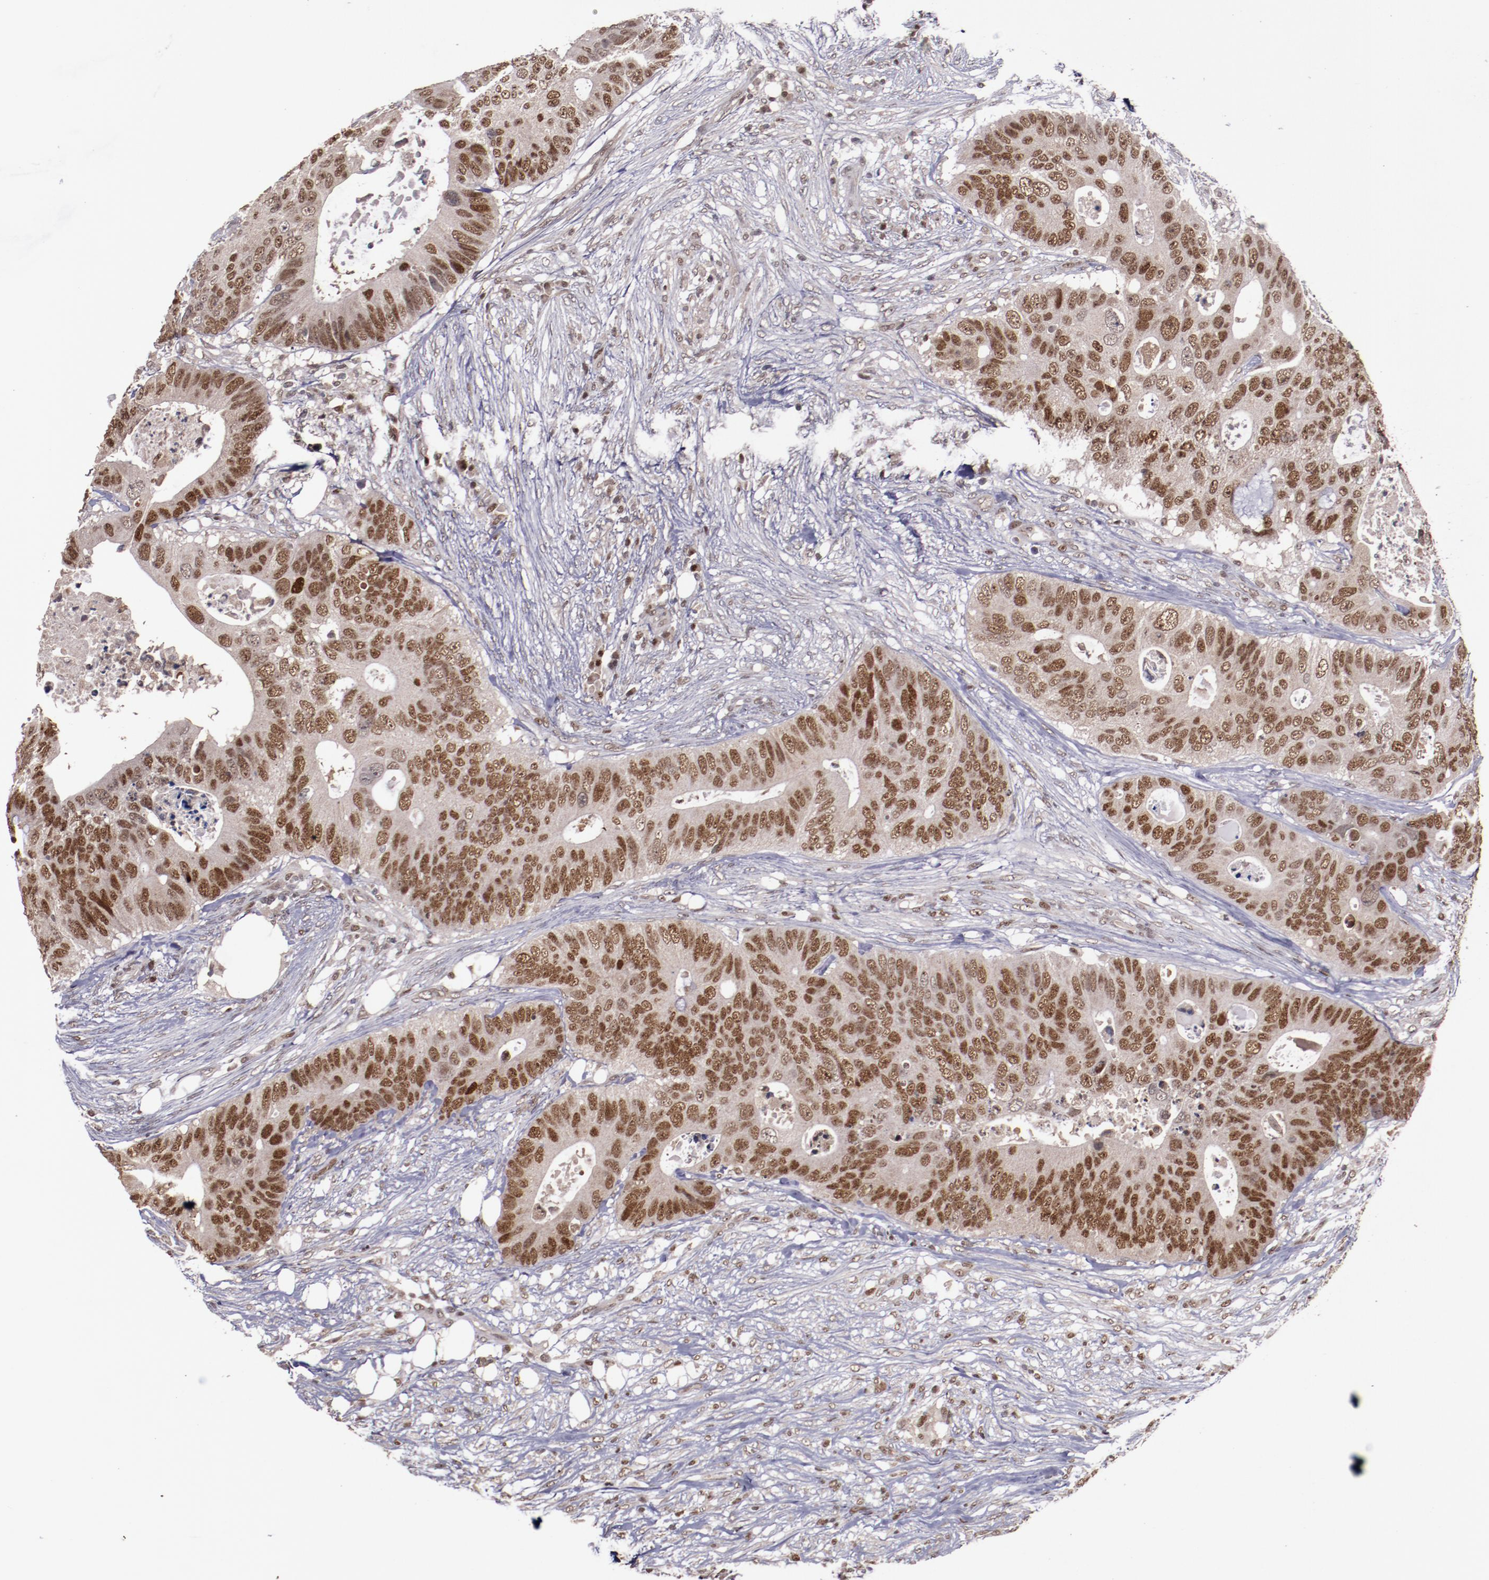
{"staining": {"intensity": "strong", "quantity": ">75%", "location": "nuclear"}, "tissue": "colorectal cancer", "cell_type": "Tumor cells", "image_type": "cancer", "snomed": [{"axis": "morphology", "description": "Adenocarcinoma, NOS"}, {"axis": "topography", "description": "Colon"}], "caption": "A brown stain highlights strong nuclear expression of a protein in human colorectal cancer tumor cells.", "gene": "CHEK2", "patient": {"sex": "male", "age": 71}}